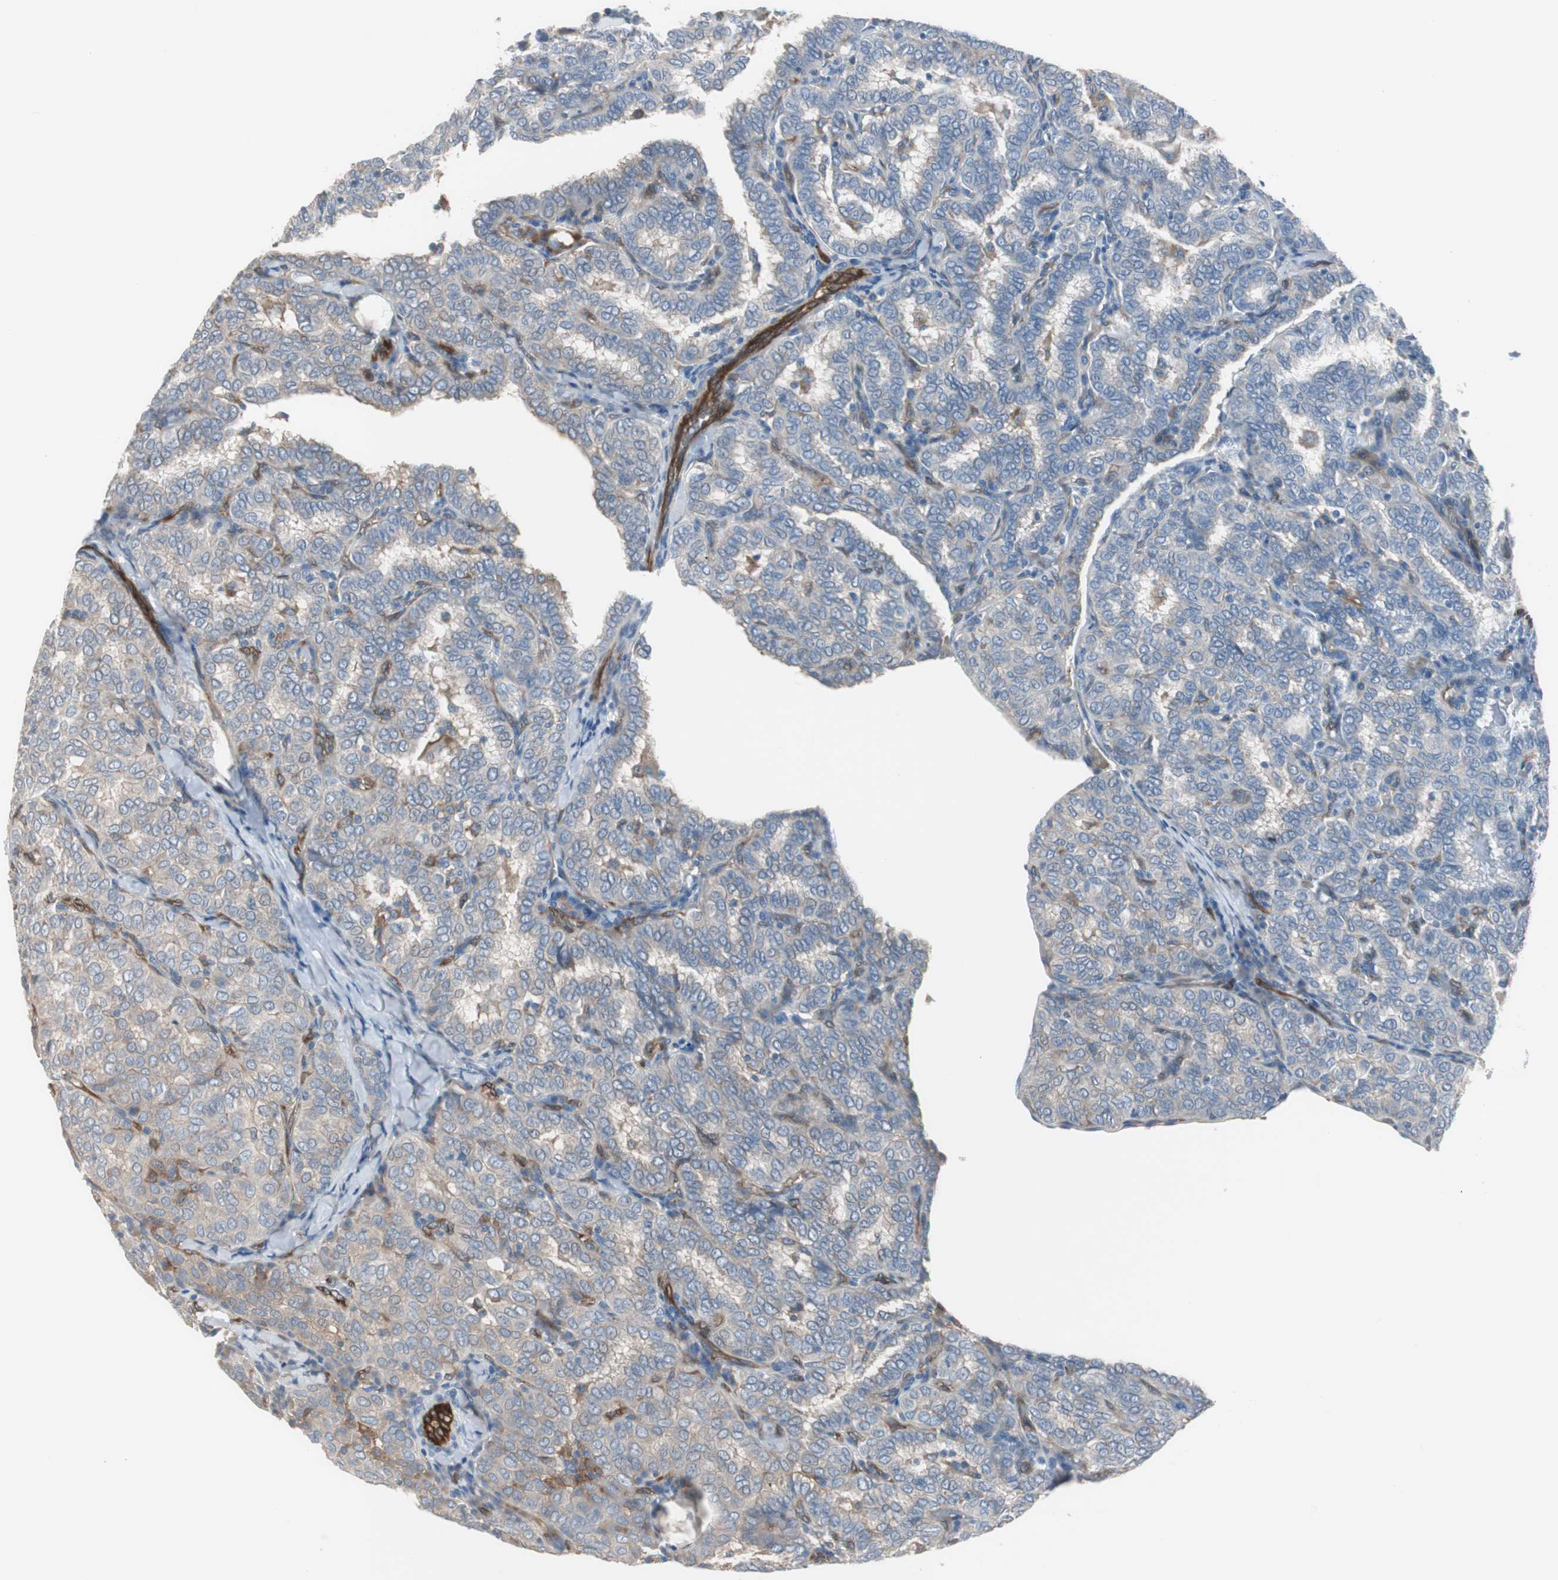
{"staining": {"intensity": "weak", "quantity": "25%-75%", "location": "cytoplasmic/membranous"}, "tissue": "thyroid cancer", "cell_type": "Tumor cells", "image_type": "cancer", "snomed": [{"axis": "morphology", "description": "Papillary adenocarcinoma, NOS"}, {"axis": "topography", "description": "Thyroid gland"}], "caption": "About 25%-75% of tumor cells in thyroid cancer (papillary adenocarcinoma) demonstrate weak cytoplasmic/membranous protein staining as visualized by brown immunohistochemical staining.", "gene": "SWAP70", "patient": {"sex": "female", "age": 30}}